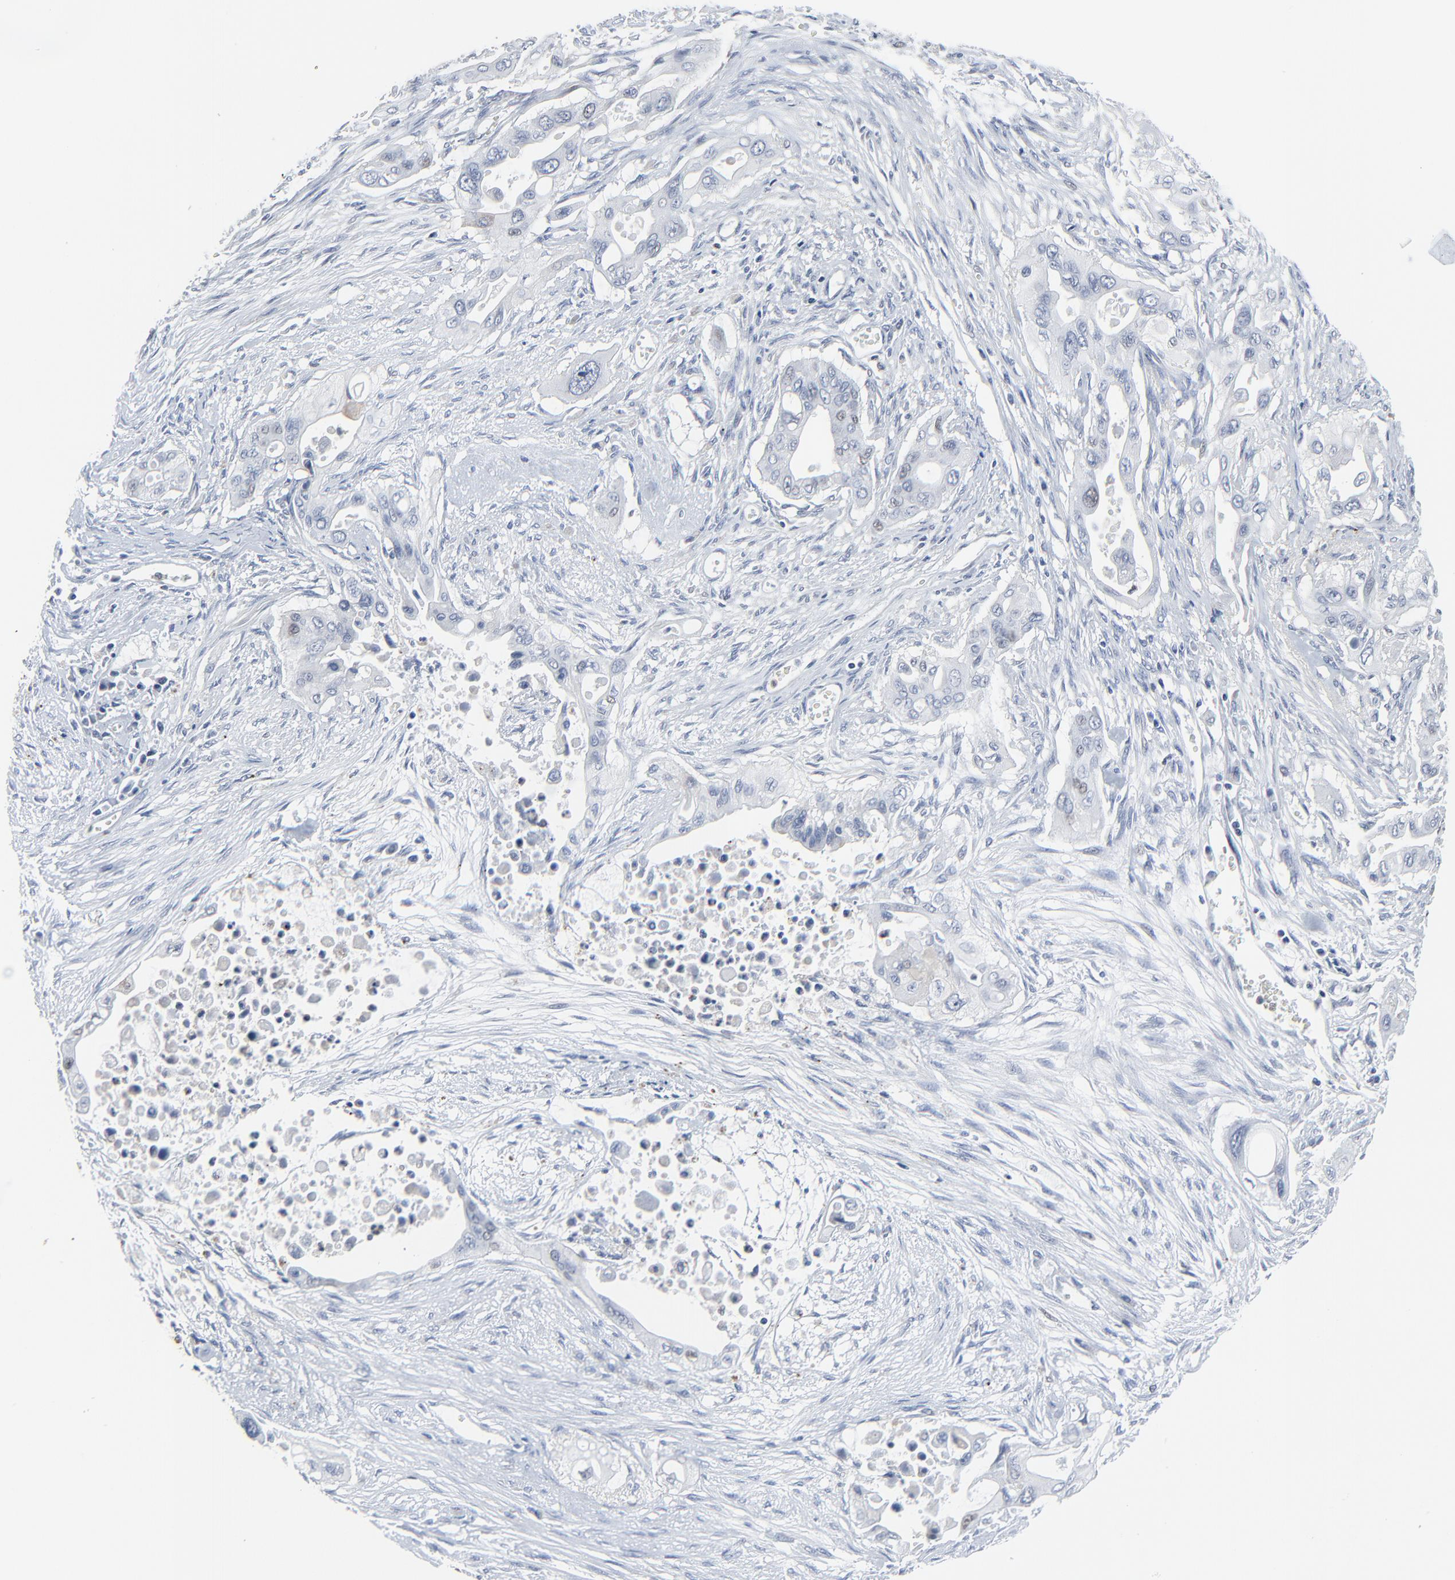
{"staining": {"intensity": "weak", "quantity": "<25%", "location": "nuclear"}, "tissue": "pancreatic cancer", "cell_type": "Tumor cells", "image_type": "cancer", "snomed": [{"axis": "morphology", "description": "Adenocarcinoma, NOS"}, {"axis": "topography", "description": "Pancreas"}], "caption": "Immunohistochemistry photomicrograph of neoplastic tissue: pancreatic adenocarcinoma stained with DAB (3,3'-diaminobenzidine) reveals no significant protein staining in tumor cells.", "gene": "BIRC3", "patient": {"sex": "male", "age": 77}}